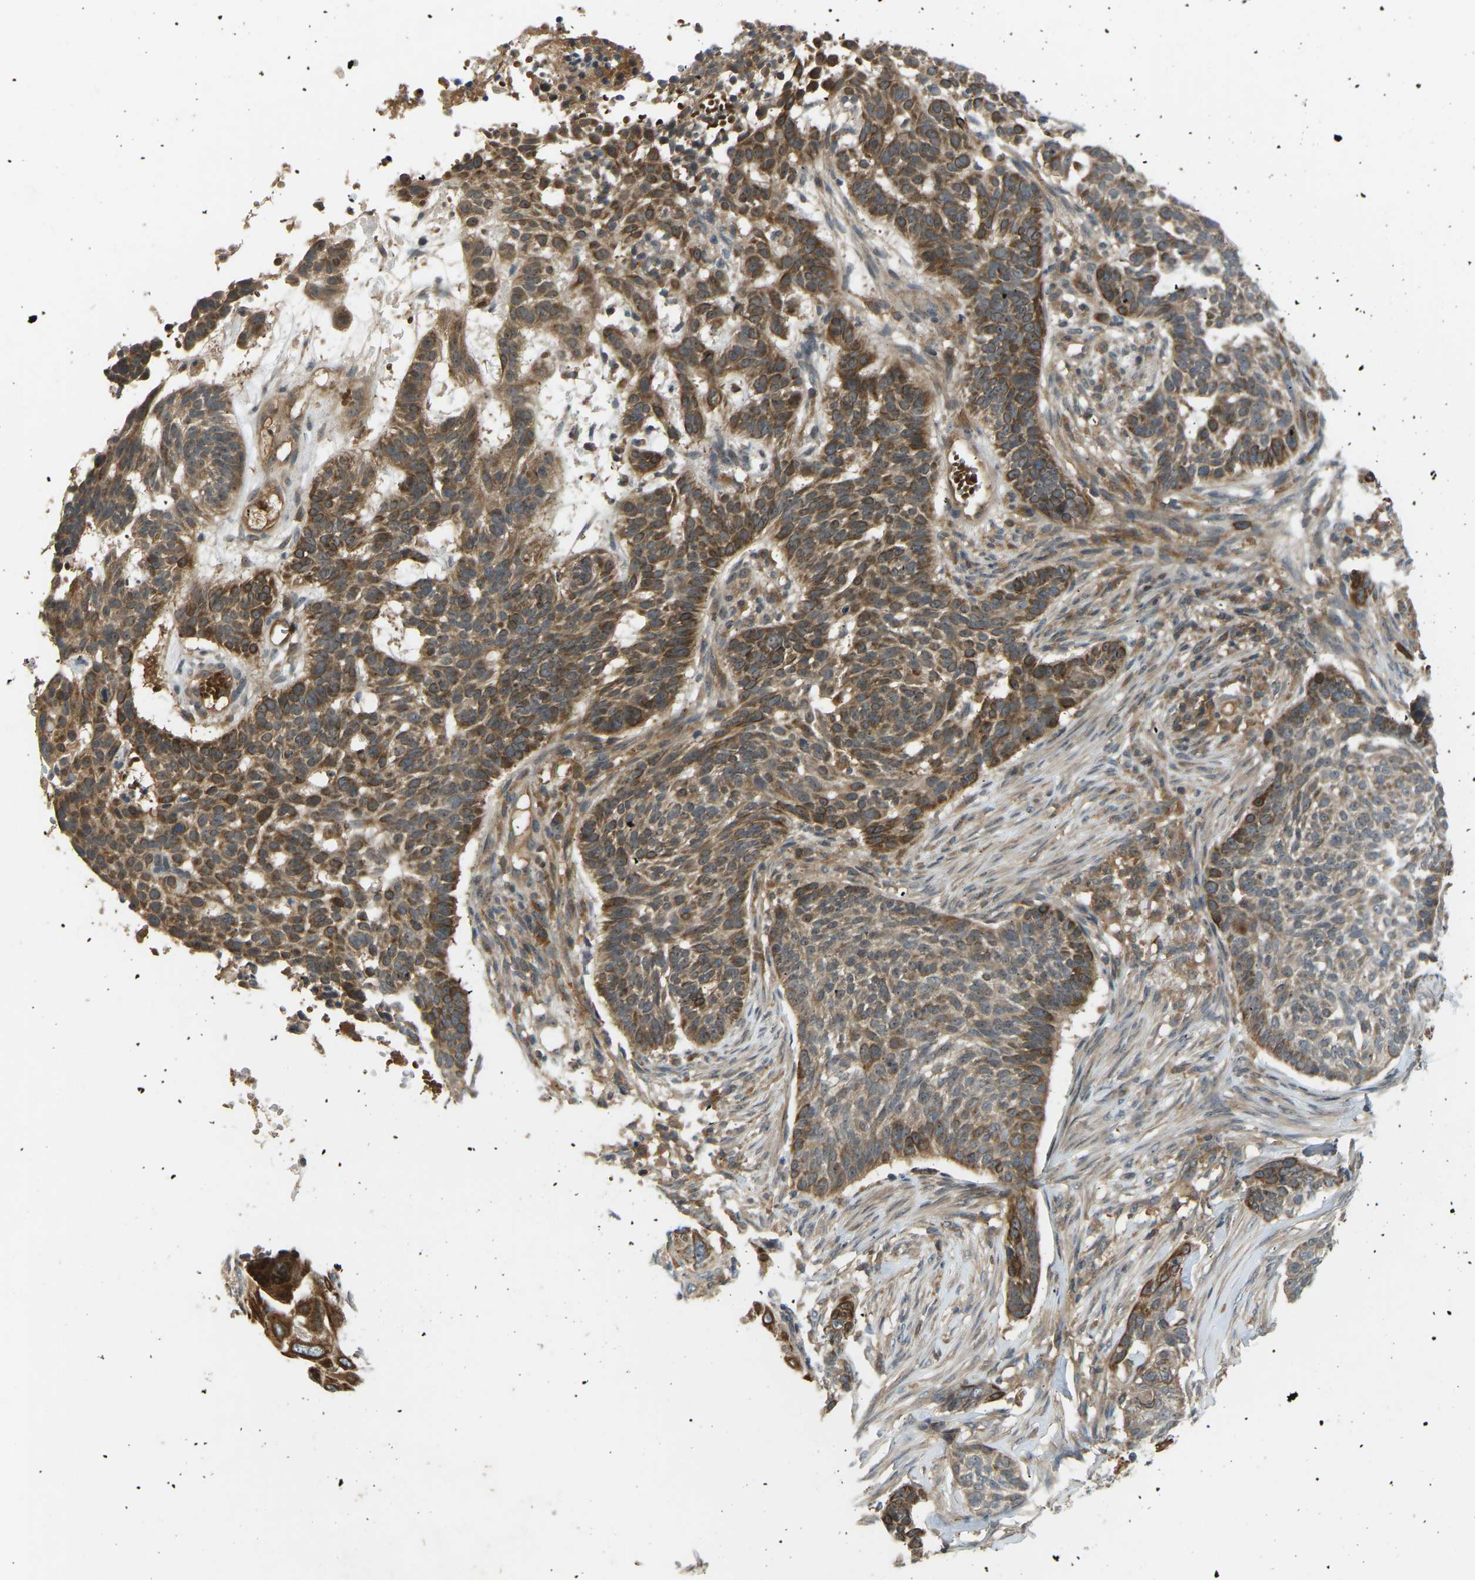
{"staining": {"intensity": "moderate", "quantity": ">75%", "location": "cytoplasmic/membranous"}, "tissue": "skin cancer", "cell_type": "Tumor cells", "image_type": "cancer", "snomed": [{"axis": "morphology", "description": "Basal cell carcinoma"}, {"axis": "topography", "description": "Skin"}], "caption": "Basal cell carcinoma (skin) tissue displays moderate cytoplasmic/membranous expression in approximately >75% of tumor cells", "gene": "ZNF71", "patient": {"sex": "male", "age": 85}}